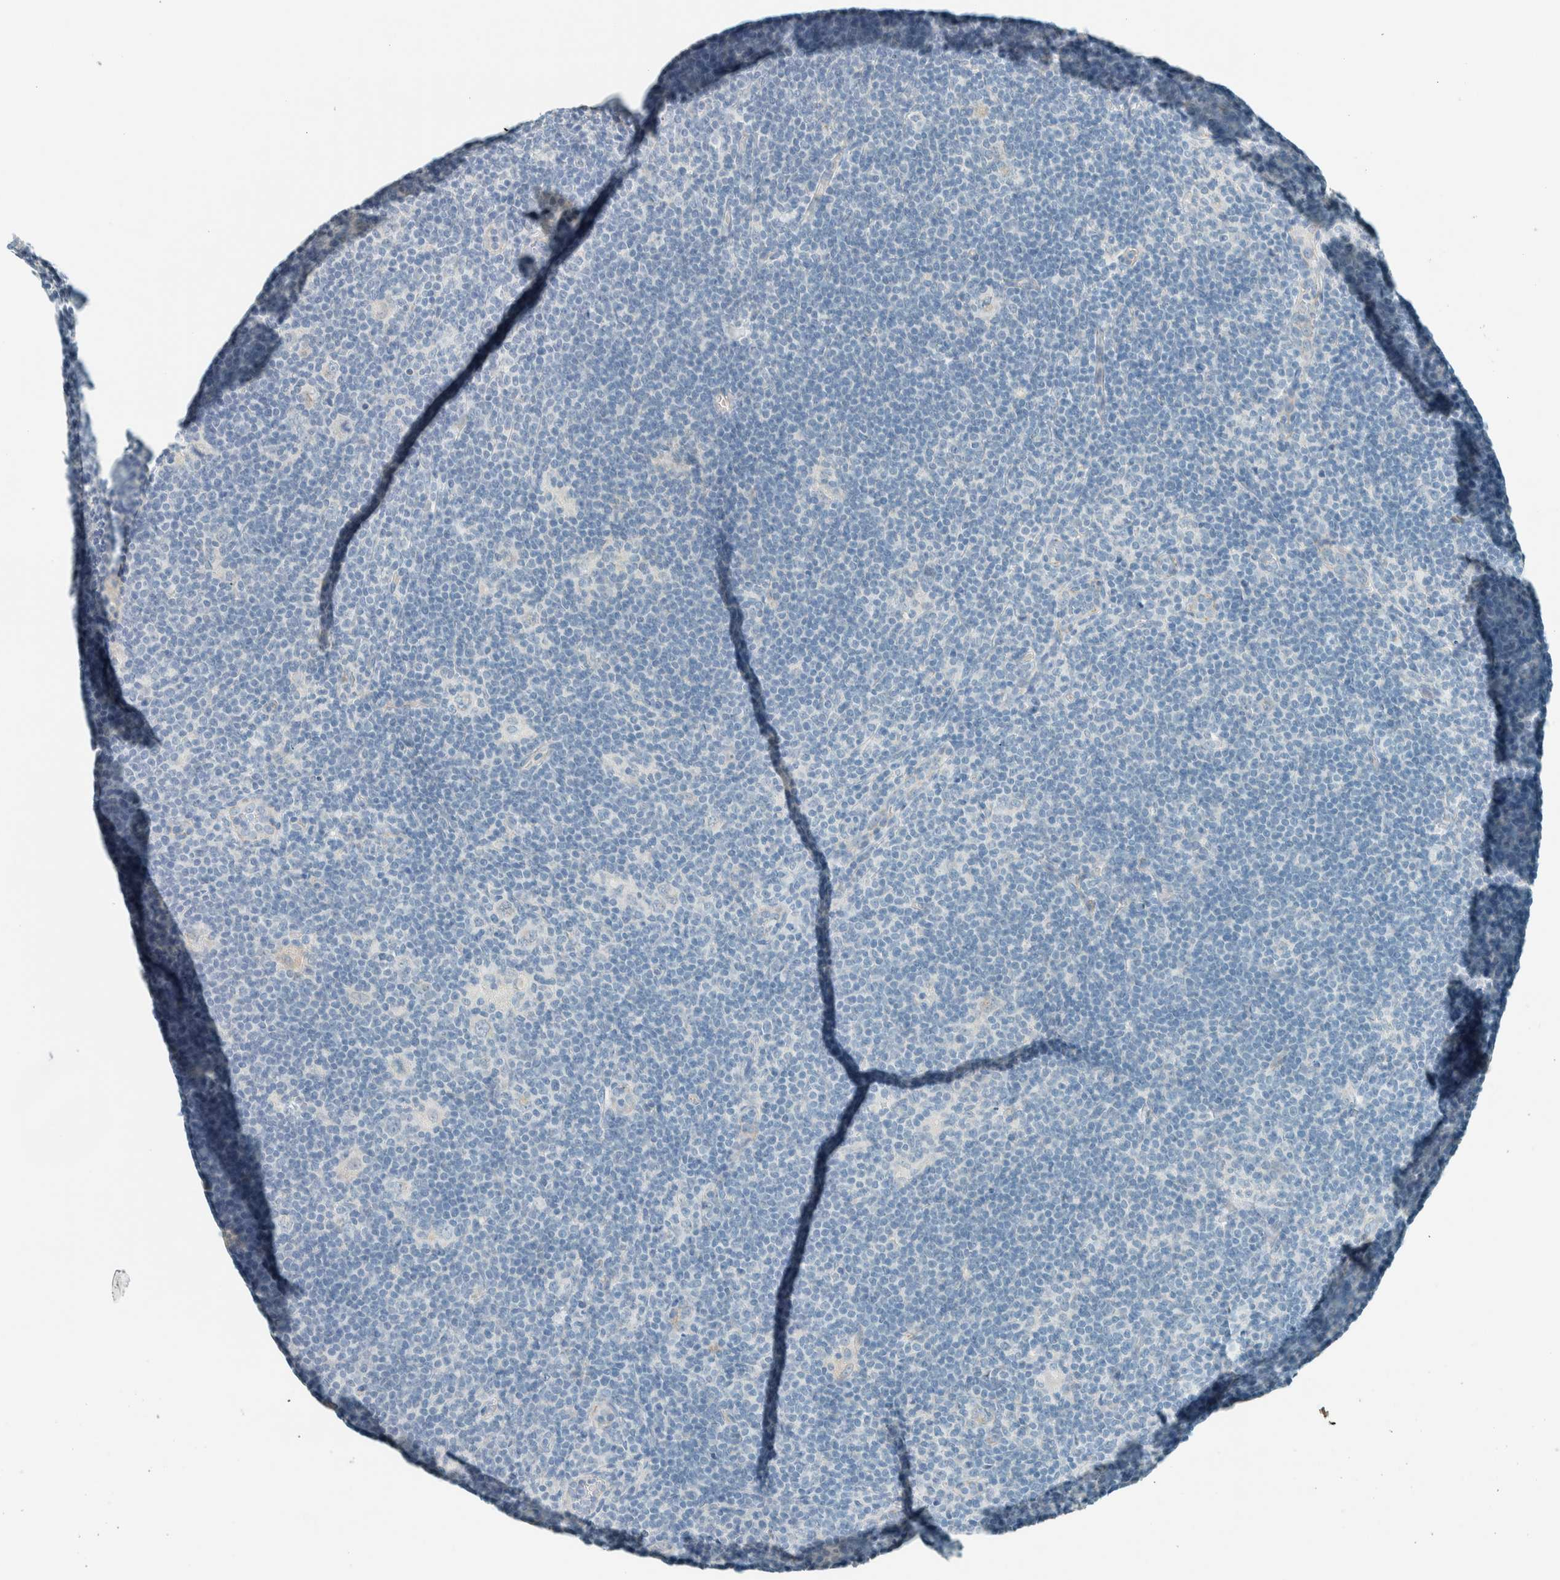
{"staining": {"intensity": "negative", "quantity": "none", "location": "none"}, "tissue": "lymphoma", "cell_type": "Tumor cells", "image_type": "cancer", "snomed": [{"axis": "morphology", "description": "Hodgkin's disease, NOS"}, {"axis": "topography", "description": "Lymph node"}], "caption": "IHC micrograph of Hodgkin's disease stained for a protein (brown), which reveals no positivity in tumor cells. (DAB immunohistochemistry with hematoxylin counter stain).", "gene": "SLFN12", "patient": {"sex": "female", "age": 57}}